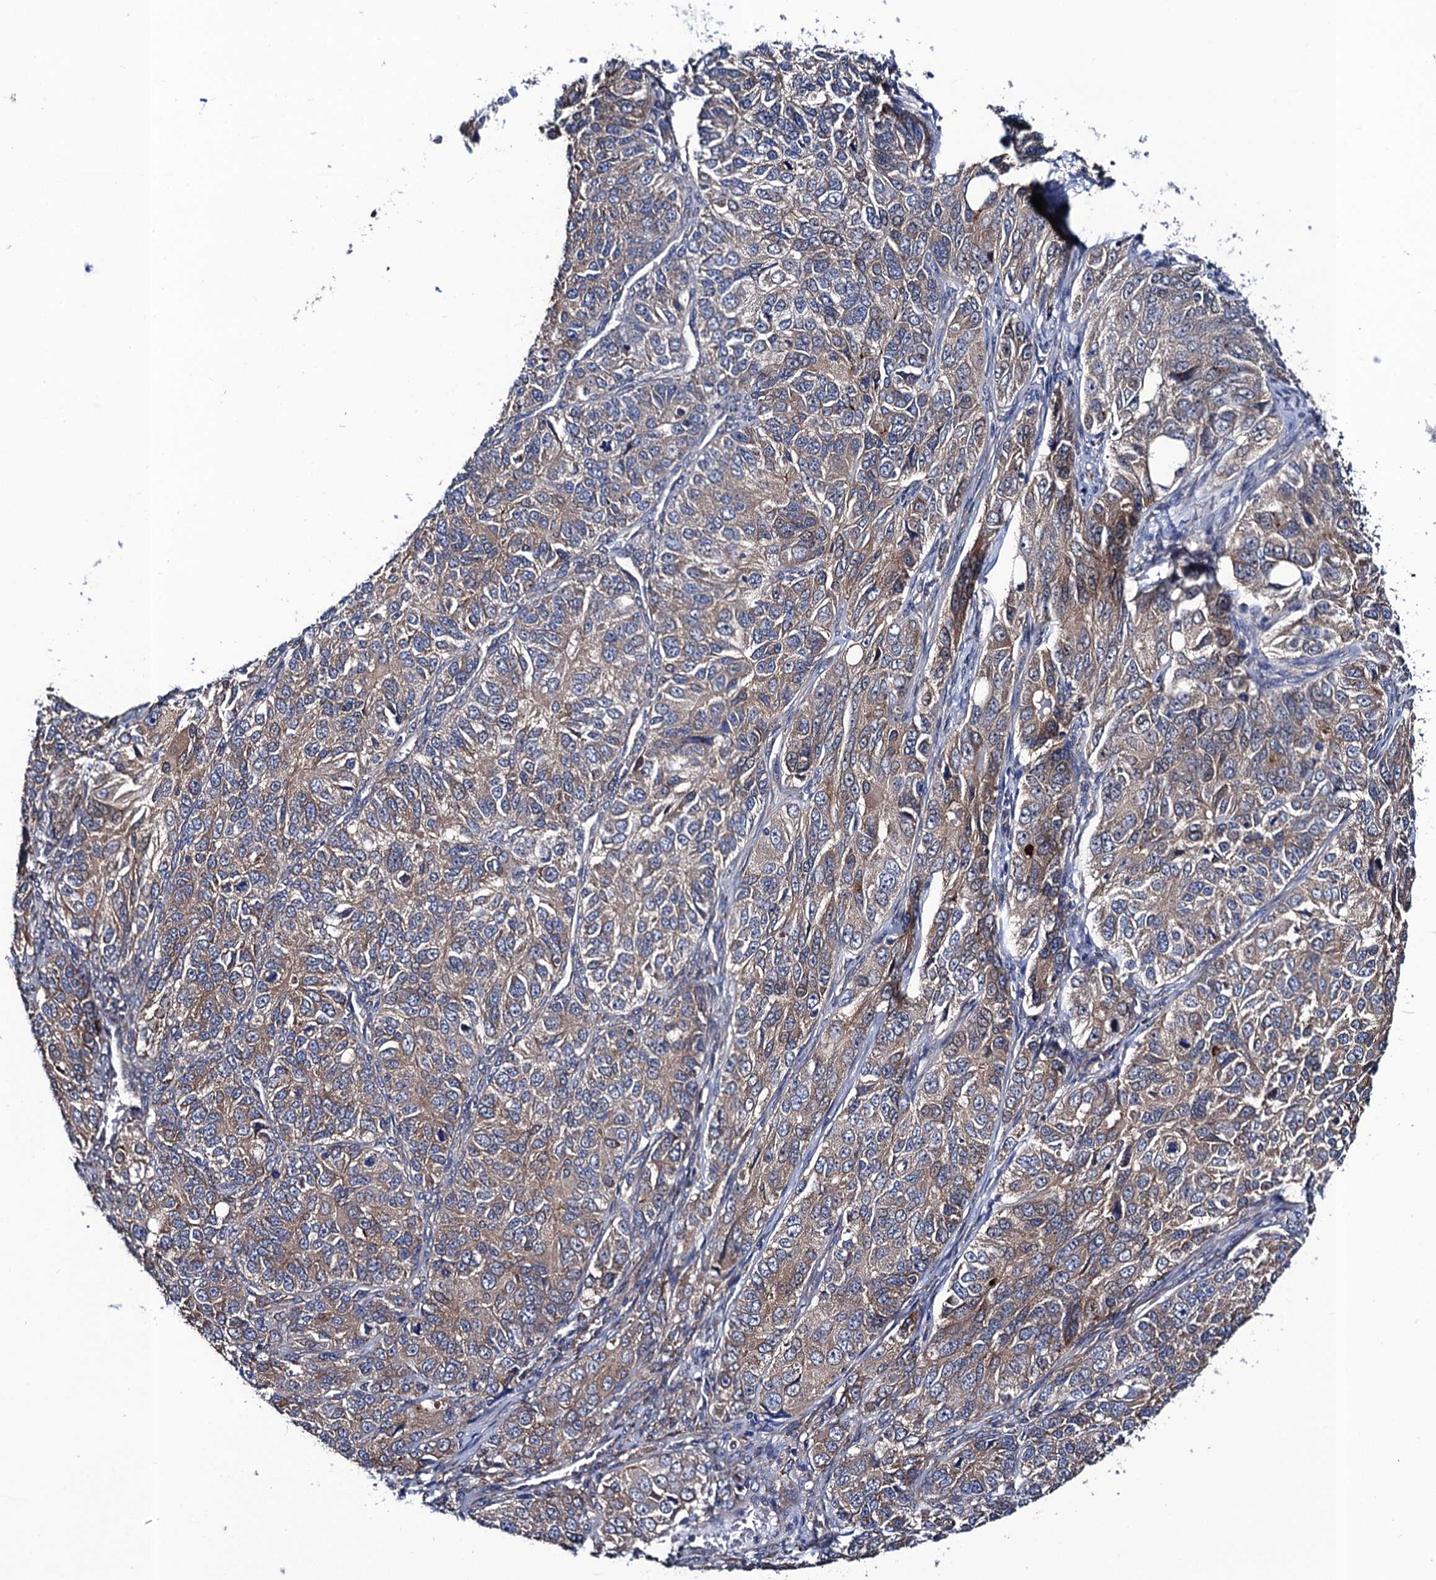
{"staining": {"intensity": "moderate", "quantity": "25%-75%", "location": "cytoplasmic/membranous"}, "tissue": "ovarian cancer", "cell_type": "Tumor cells", "image_type": "cancer", "snomed": [{"axis": "morphology", "description": "Carcinoma, endometroid"}, {"axis": "topography", "description": "Ovary"}], "caption": "Ovarian cancer stained with a protein marker exhibits moderate staining in tumor cells.", "gene": "PGLS", "patient": {"sex": "female", "age": 51}}